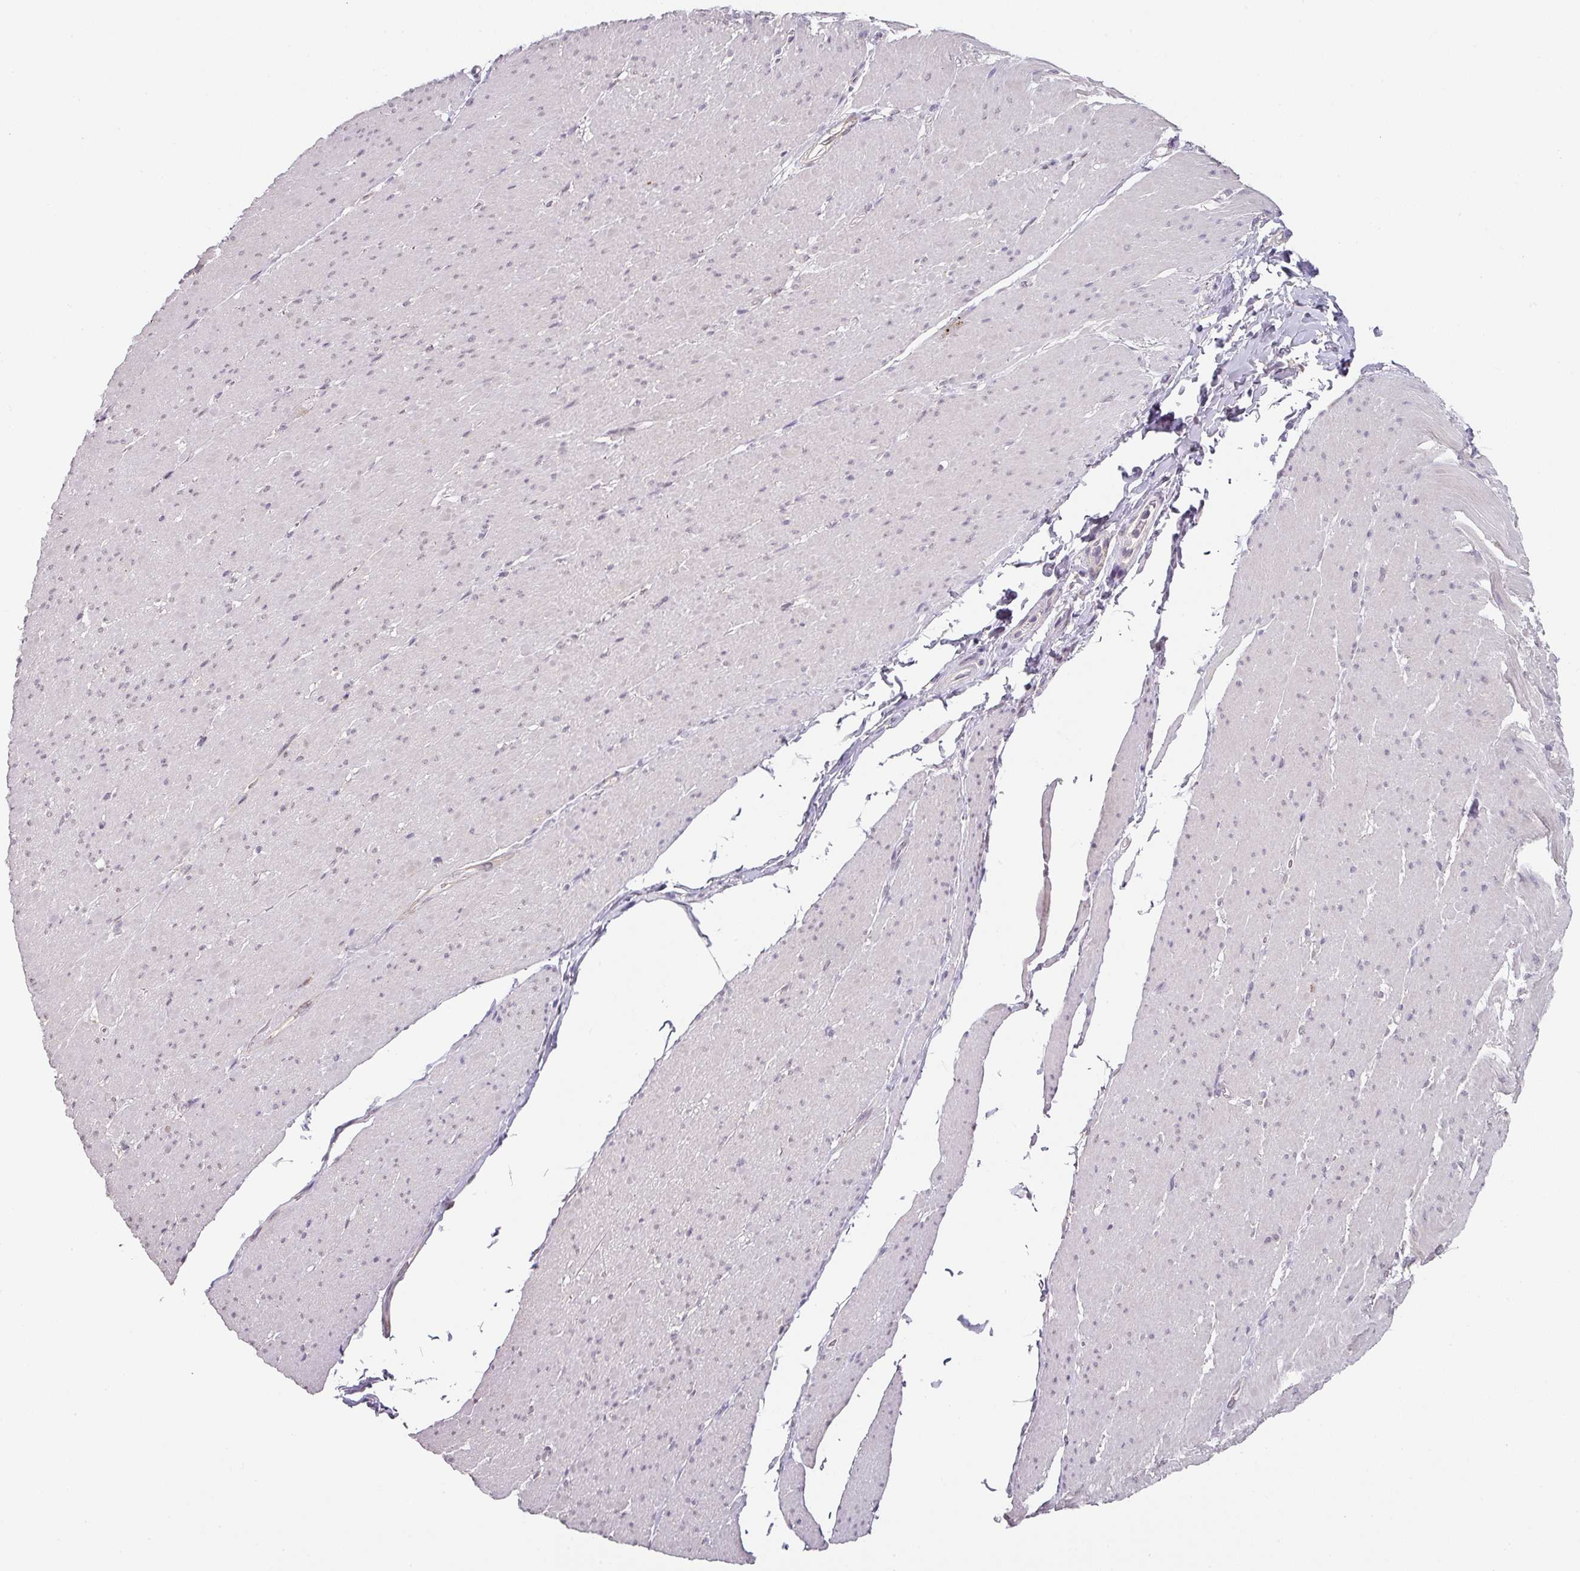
{"staining": {"intensity": "negative", "quantity": "none", "location": "none"}, "tissue": "smooth muscle", "cell_type": "Smooth muscle cells", "image_type": "normal", "snomed": [{"axis": "morphology", "description": "Normal tissue, NOS"}, {"axis": "topography", "description": "Smooth muscle"}, {"axis": "topography", "description": "Rectum"}], "caption": "Smooth muscle stained for a protein using immunohistochemistry (IHC) shows no positivity smooth muscle cells.", "gene": "C1QB", "patient": {"sex": "male", "age": 53}}